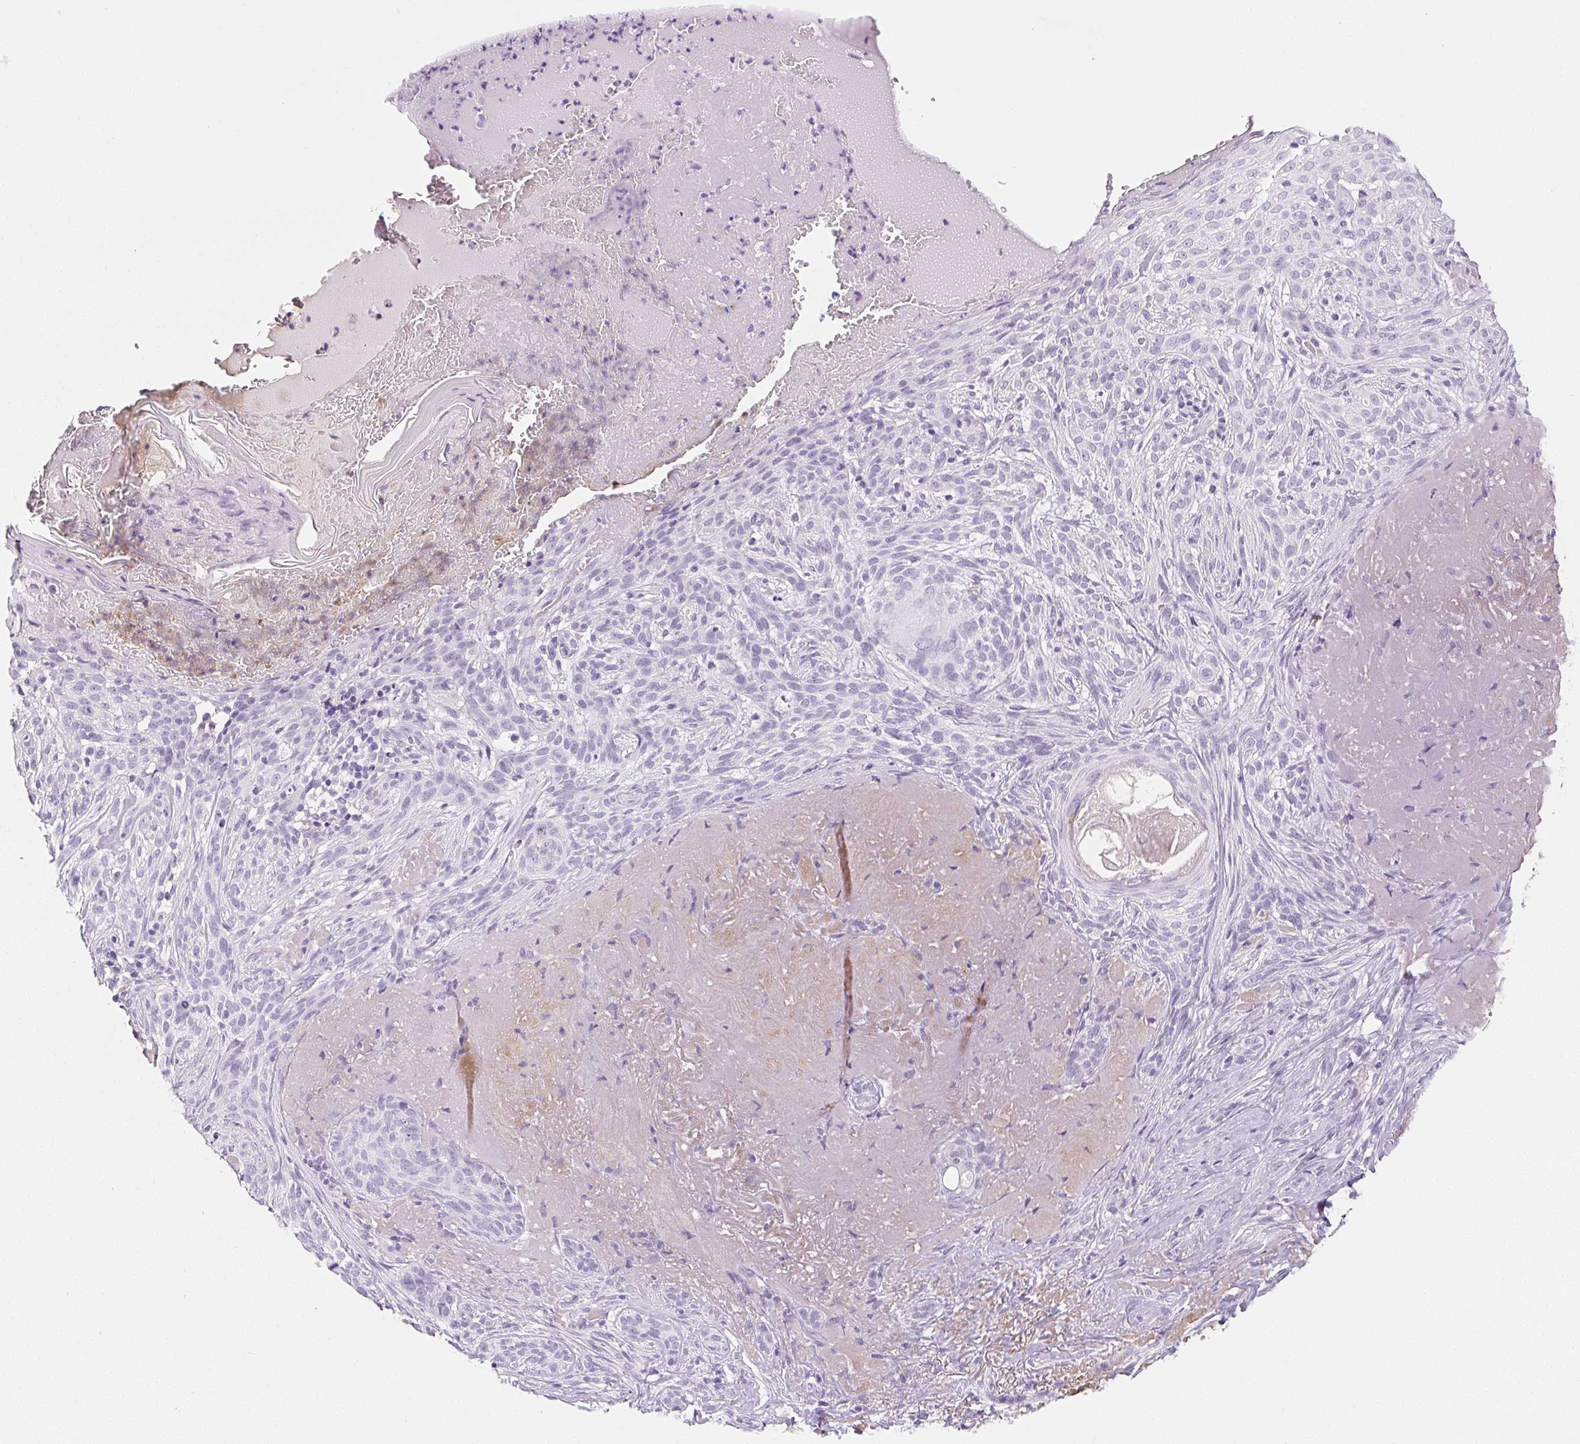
{"staining": {"intensity": "negative", "quantity": "none", "location": "none"}, "tissue": "skin cancer", "cell_type": "Tumor cells", "image_type": "cancer", "snomed": [{"axis": "morphology", "description": "Basal cell carcinoma"}, {"axis": "topography", "description": "Skin"}], "caption": "Tumor cells show no significant expression in basal cell carcinoma (skin).", "gene": "VTN", "patient": {"sex": "male", "age": 84}}